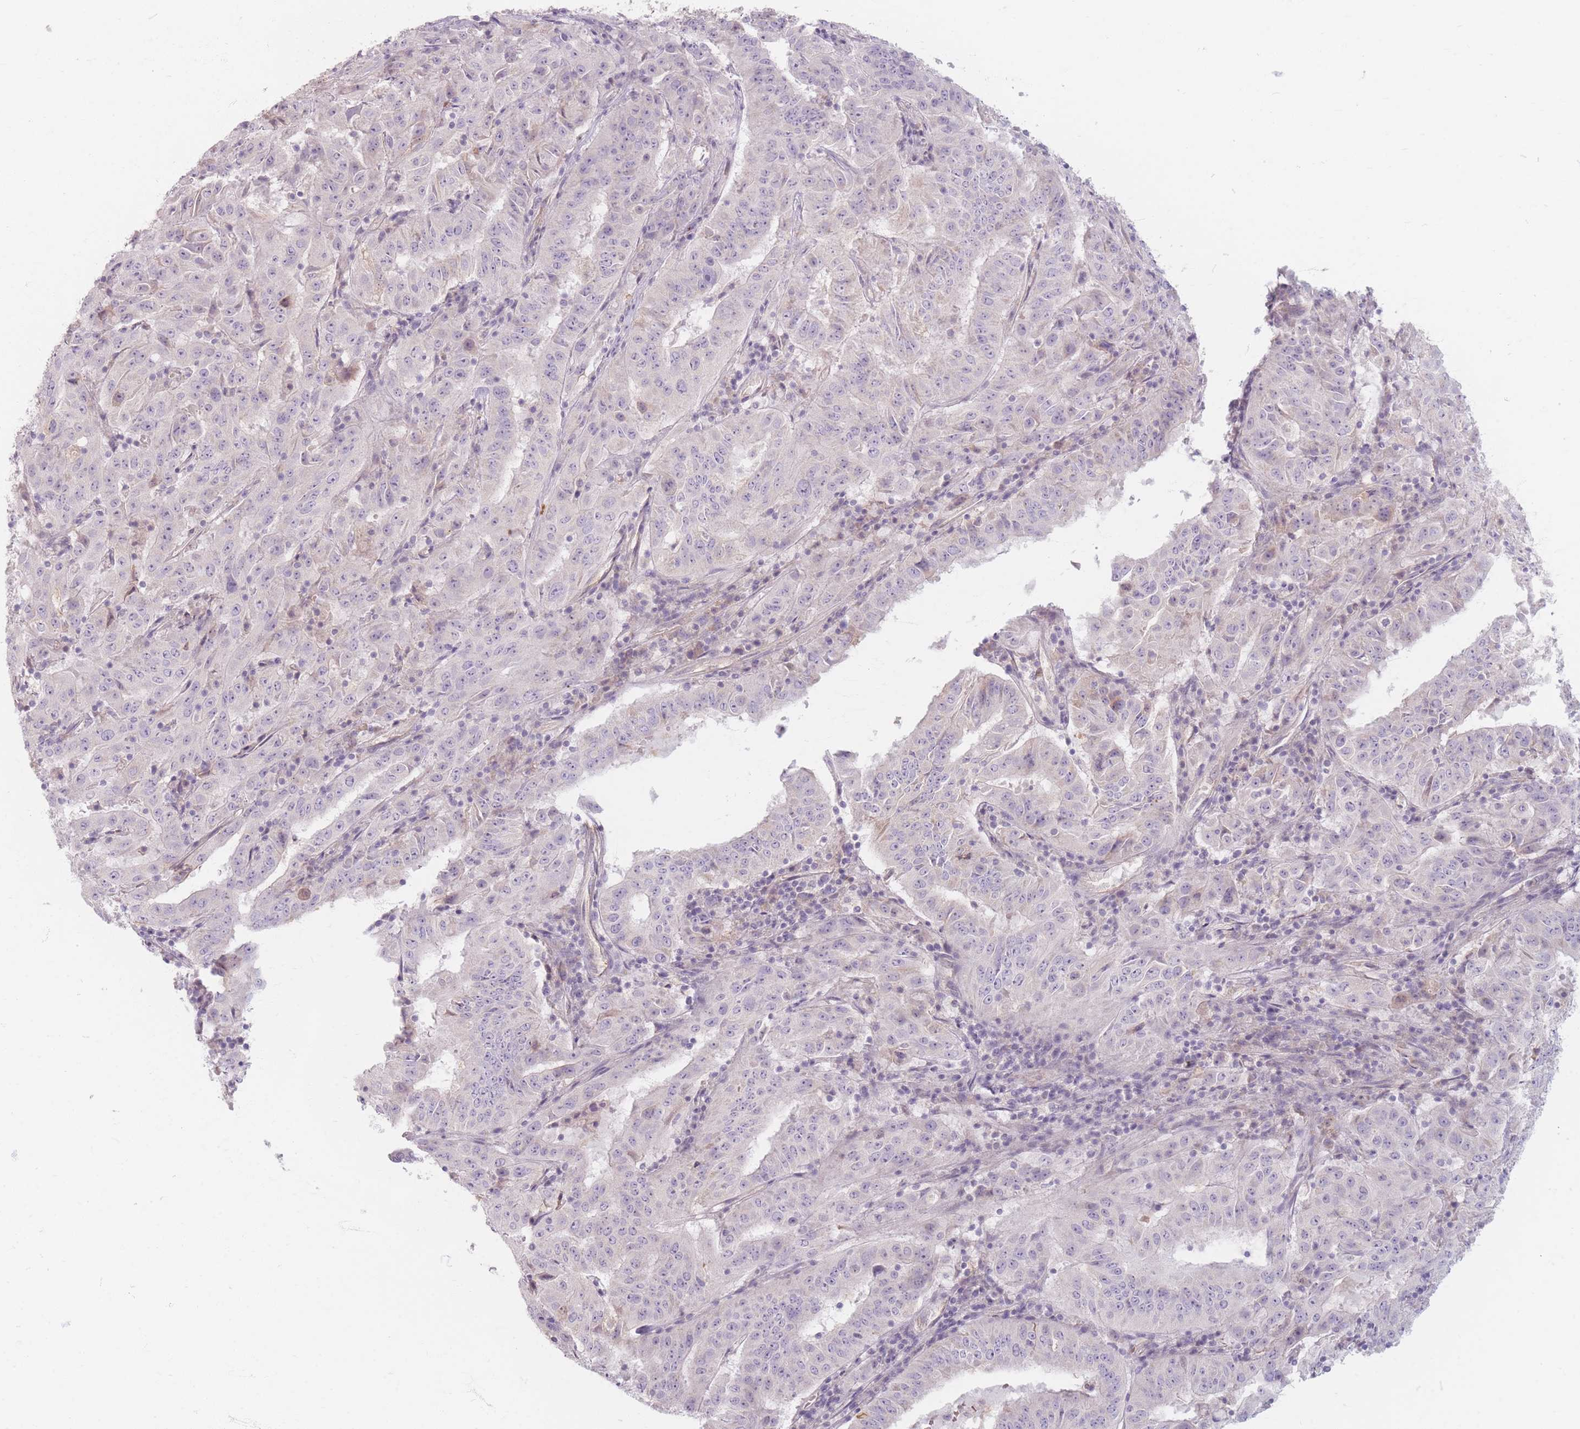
{"staining": {"intensity": "negative", "quantity": "none", "location": "none"}, "tissue": "pancreatic cancer", "cell_type": "Tumor cells", "image_type": "cancer", "snomed": [{"axis": "morphology", "description": "Adenocarcinoma, NOS"}, {"axis": "topography", "description": "Pancreas"}], "caption": "This is an immunohistochemistry histopathology image of pancreatic cancer. There is no staining in tumor cells.", "gene": "CHCHD7", "patient": {"sex": "male", "age": 63}}